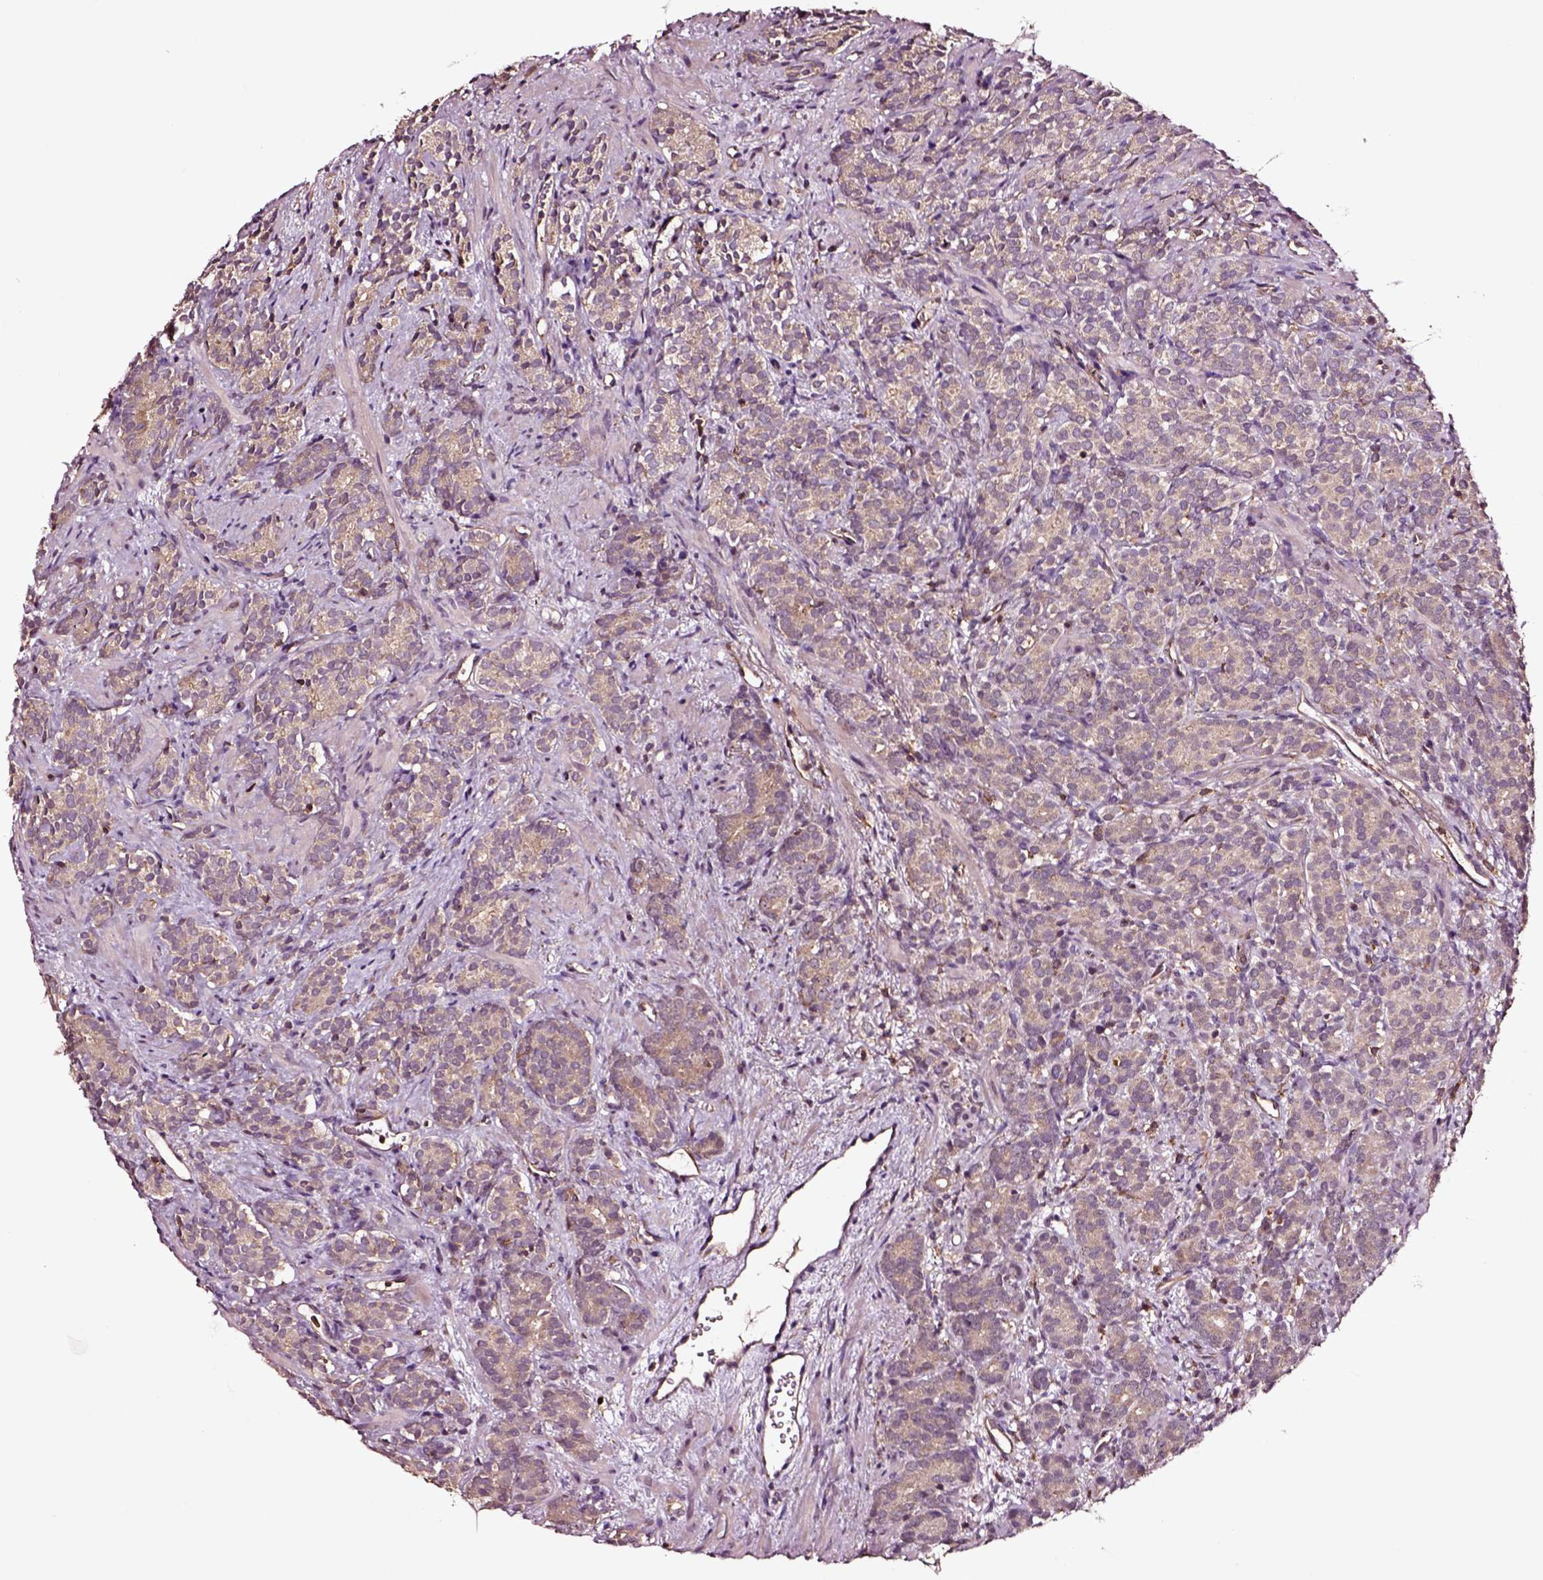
{"staining": {"intensity": "moderate", "quantity": "<25%", "location": "cytoplasmic/membranous"}, "tissue": "prostate cancer", "cell_type": "Tumor cells", "image_type": "cancer", "snomed": [{"axis": "morphology", "description": "Adenocarcinoma, High grade"}, {"axis": "topography", "description": "Prostate"}], "caption": "Adenocarcinoma (high-grade) (prostate) tissue shows moderate cytoplasmic/membranous expression in approximately <25% of tumor cells", "gene": "RASSF5", "patient": {"sex": "male", "age": 84}}